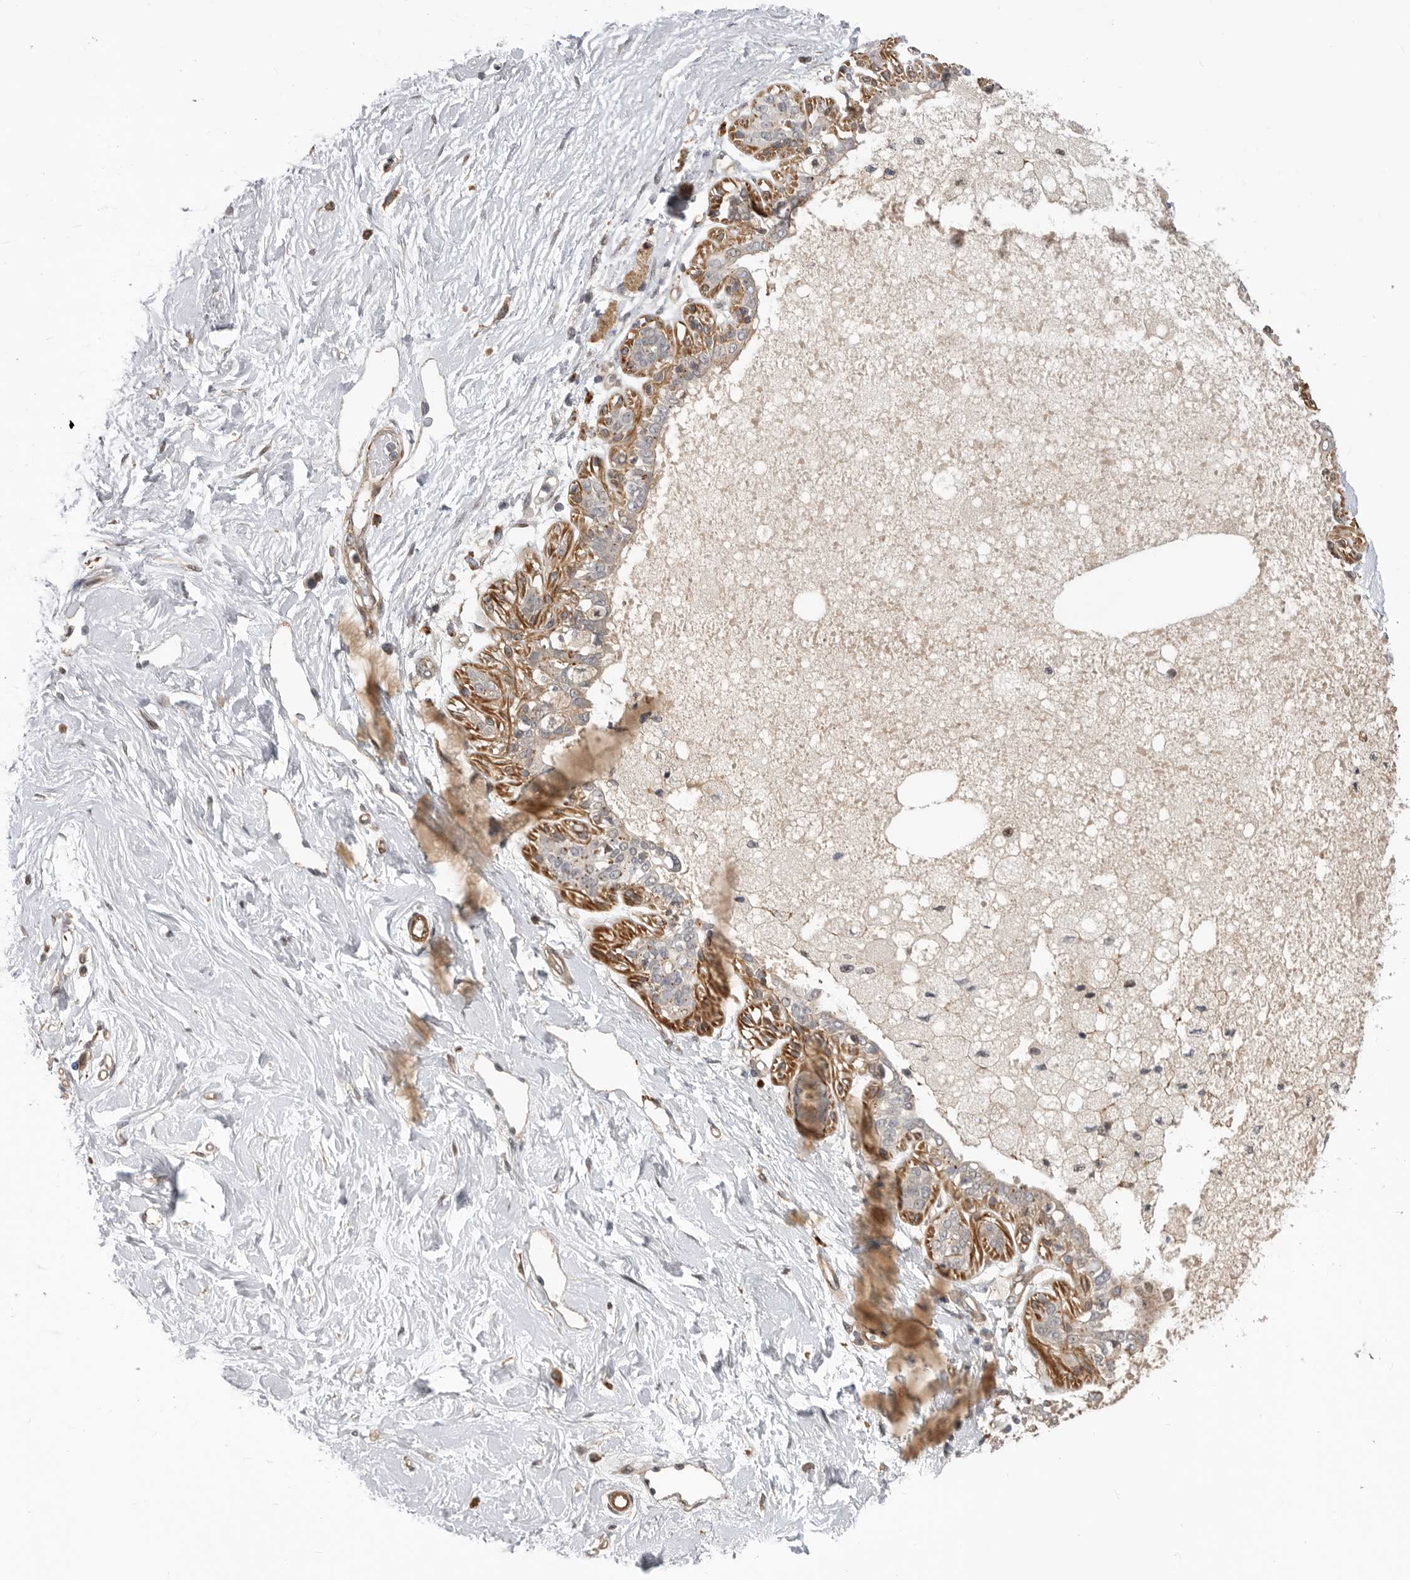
{"staining": {"intensity": "moderate", "quantity": "<25%", "location": "cytoplasmic/membranous"}, "tissue": "breast", "cell_type": "Adipocytes", "image_type": "normal", "snomed": [{"axis": "morphology", "description": "Normal tissue, NOS"}, {"axis": "topography", "description": "Breast"}], "caption": "Breast stained with IHC demonstrates moderate cytoplasmic/membranous positivity in about <25% of adipocytes. The staining is performed using DAB (3,3'-diaminobenzidine) brown chromogen to label protein expression. The nuclei are counter-stained blue using hematoxylin.", "gene": "TRIM56", "patient": {"sex": "female", "age": 45}}